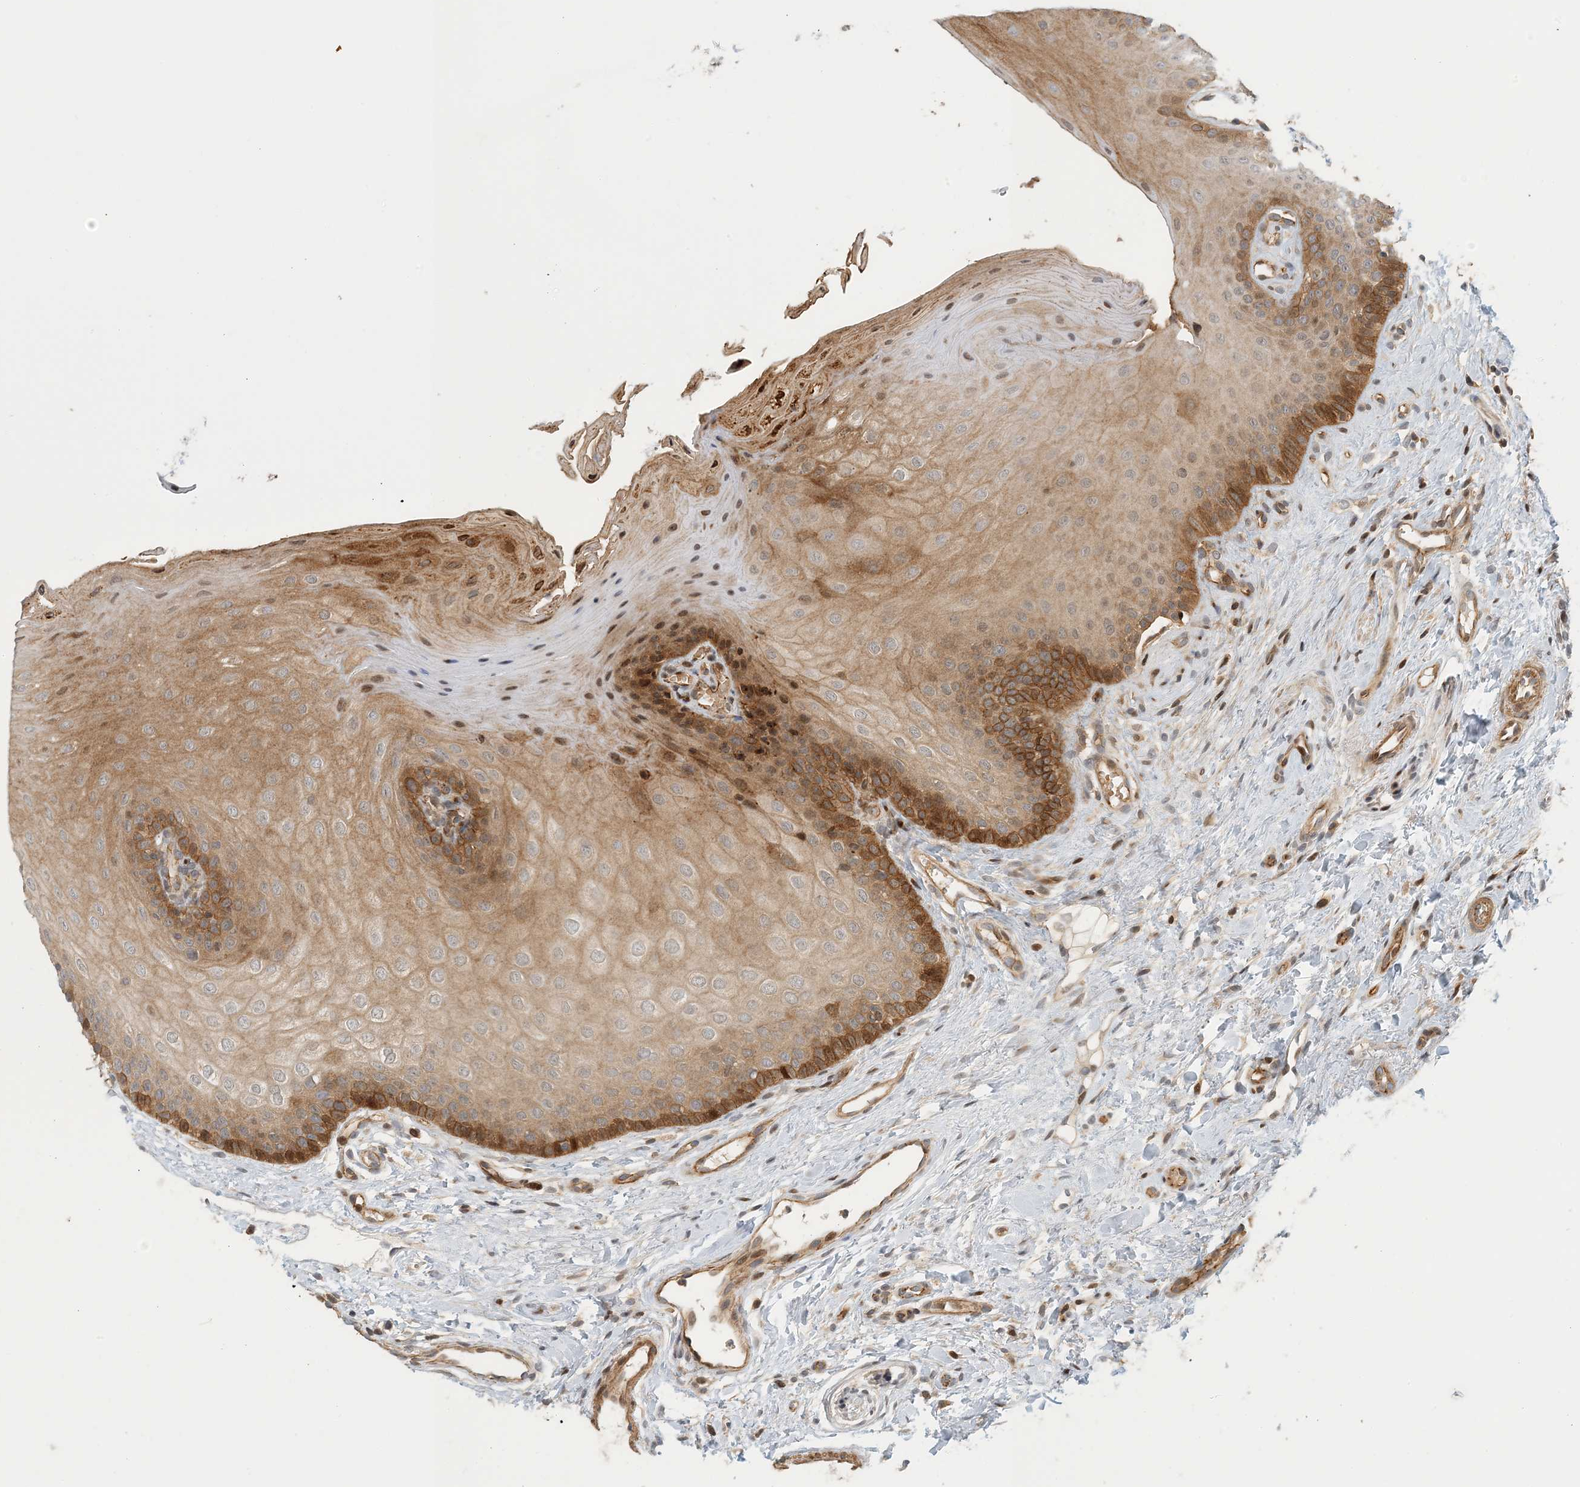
{"staining": {"intensity": "moderate", "quantity": ">75%", "location": "cytoplasmic/membranous,nuclear"}, "tissue": "oral mucosa", "cell_type": "Squamous epithelial cells", "image_type": "normal", "snomed": [{"axis": "morphology", "description": "Normal tissue, NOS"}, {"axis": "topography", "description": "Oral tissue"}], "caption": "Immunohistochemistry (IHC) staining of normal oral mucosa, which displays medium levels of moderate cytoplasmic/membranous,nuclear staining in approximately >75% of squamous epithelial cells indicating moderate cytoplasmic/membranous,nuclear protein positivity. The staining was performed using DAB (3,3'-diaminobenzidine) (brown) for protein detection and nuclei were counterstained in hematoxylin (blue).", "gene": "MAPKBP1", "patient": {"sex": "female", "age": 68}}